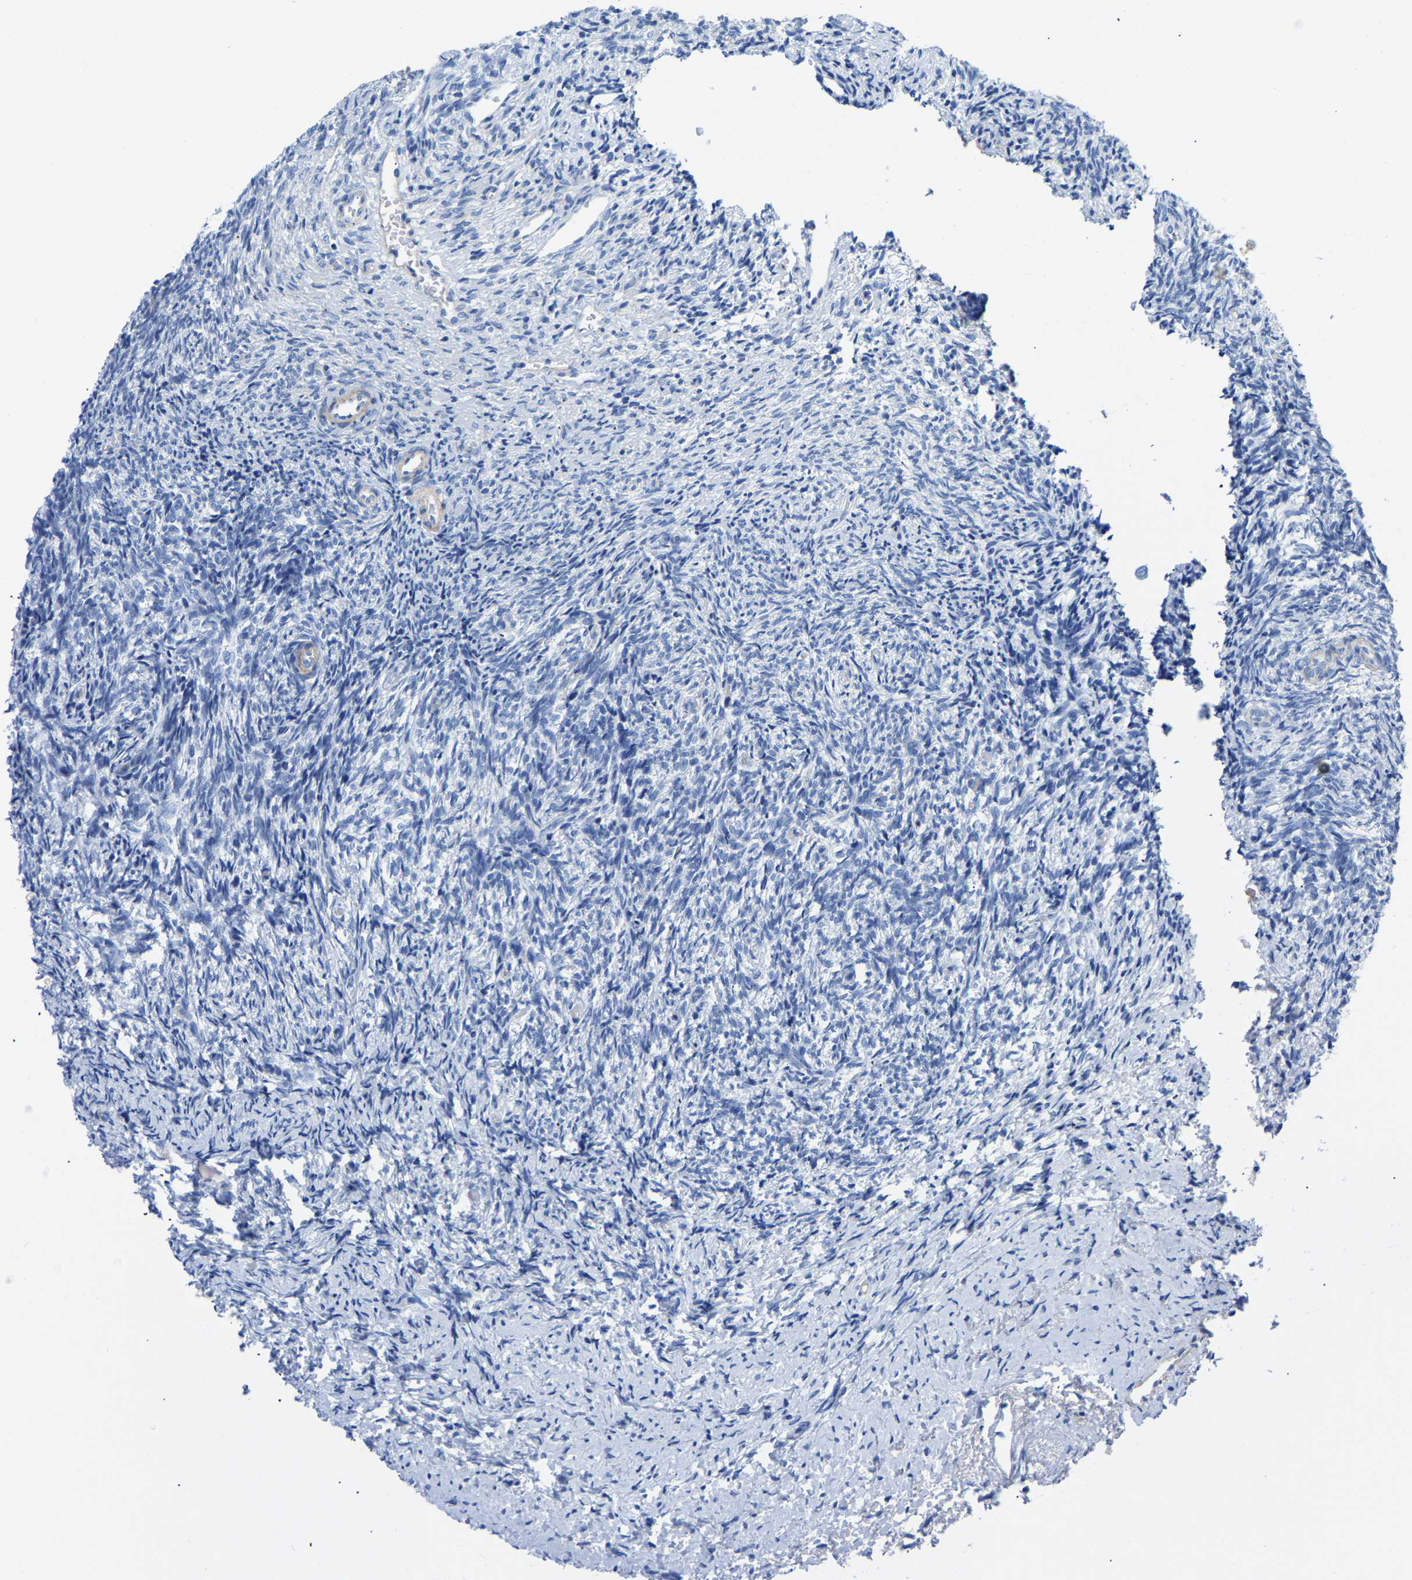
{"staining": {"intensity": "negative", "quantity": "none", "location": "none"}, "tissue": "ovary", "cell_type": "Follicle cells", "image_type": "normal", "snomed": [{"axis": "morphology", "description": "Normal tissue, NOS"}, {"axis": "topography", "description": "Ovary"}], "caption": "IHC of unremarkable ovary demonstrates no positivity in follicle cells. (DAB (3,3'-diaminobenzidine) immunohistochemistry (IHC) with hematoxylin counter stain).", "gene": "UPK3A", "patient": {"sex": "female", "age": 41}}